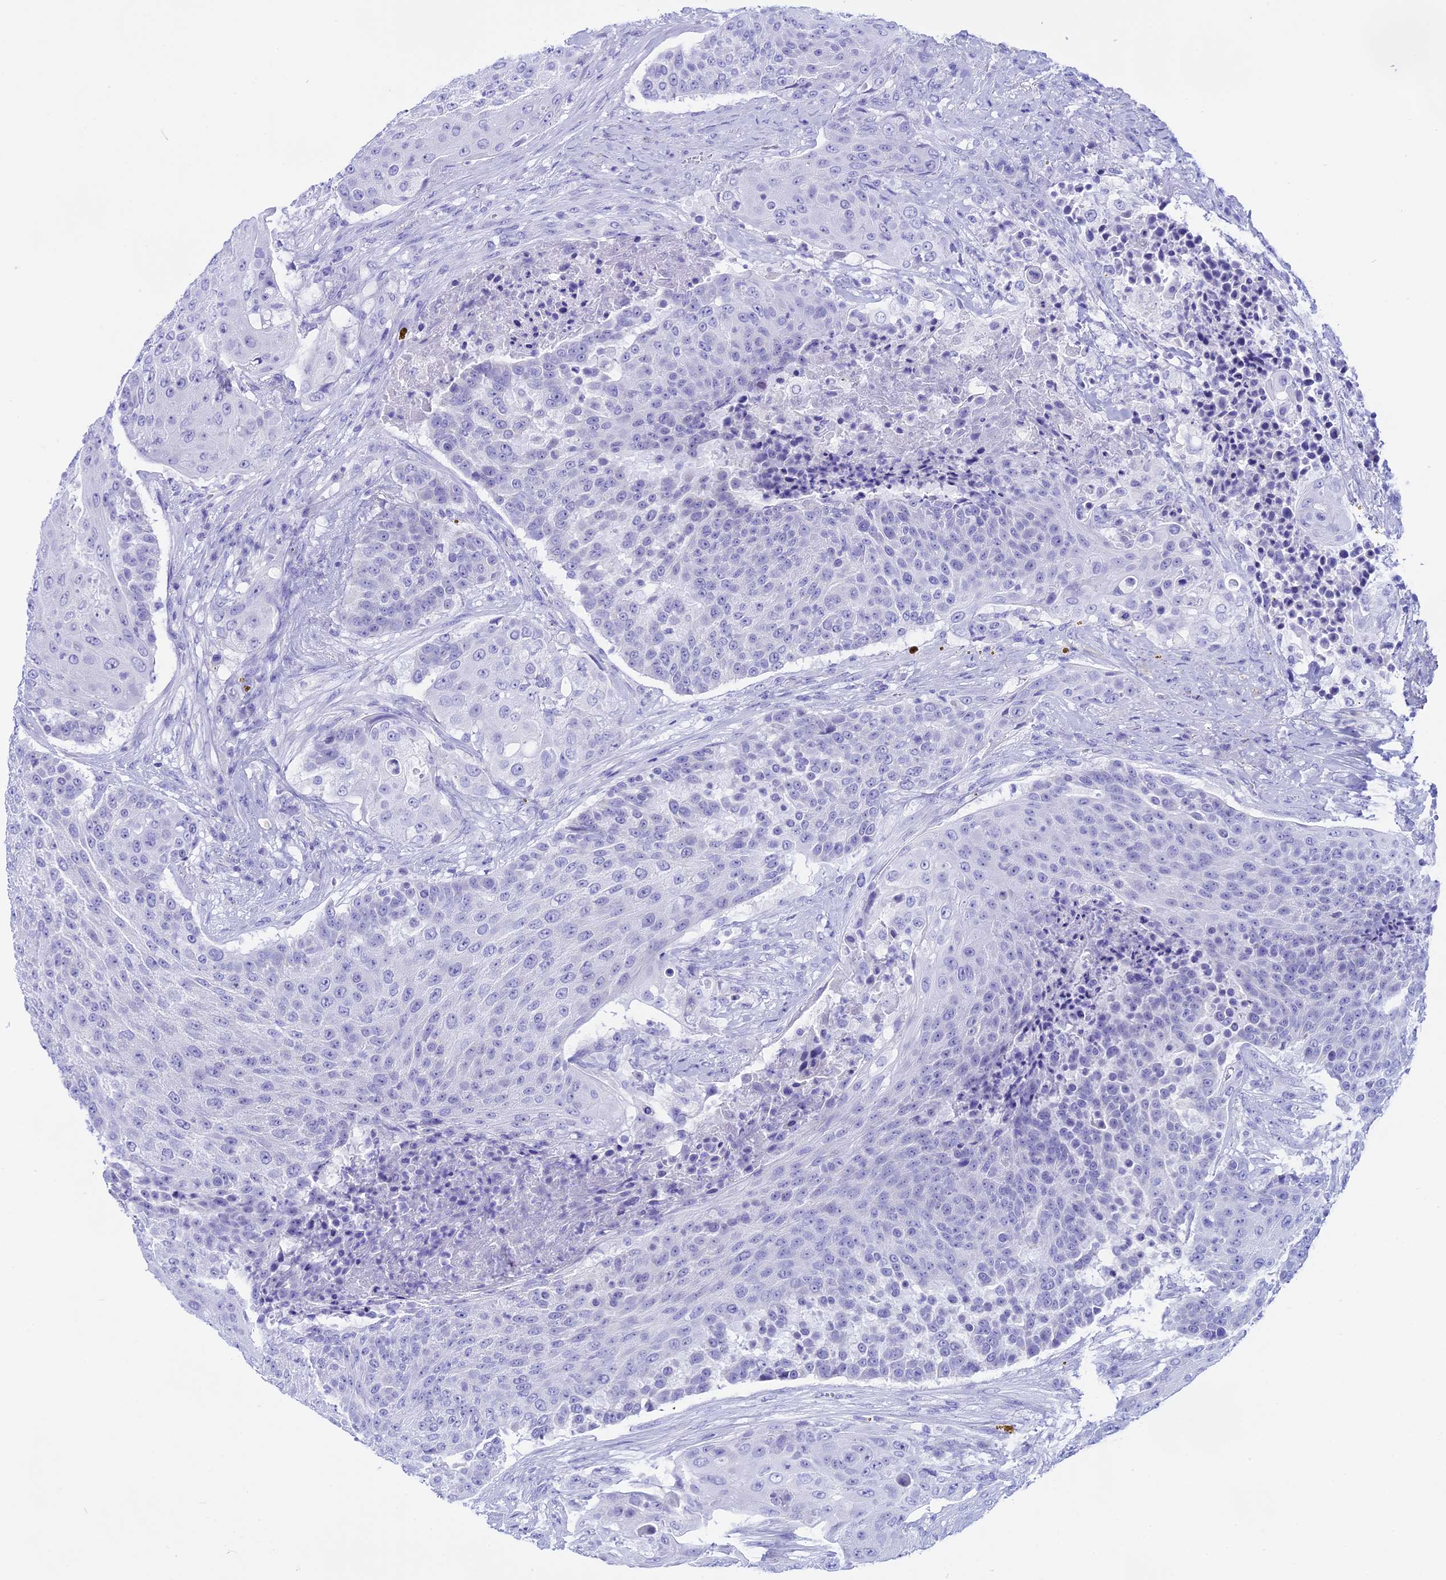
{"staining": {"intensity": "negative", "quantity": "none", "location": "none"}, "tissue": "urothelial cancer", "cell_type": "Tumor cells", "image_type": "cancer", "snomed": [{"axis": "morphology", "description": "Urothelial carcinoma, High grade"}, {"axis": "topography", "description": "Urinary bladder"}], "caption": "The photomicrograph demonstrates no significant expression in tumor cells of urothelial cancer. (Stains: DAB immunohistochemistry (IHC) with hematoxylin counter stain, Microscopy: brightfield microscopy at high magnification).", "gene": "ISCA1", "patient": {"sex": "female", "age": 63}}